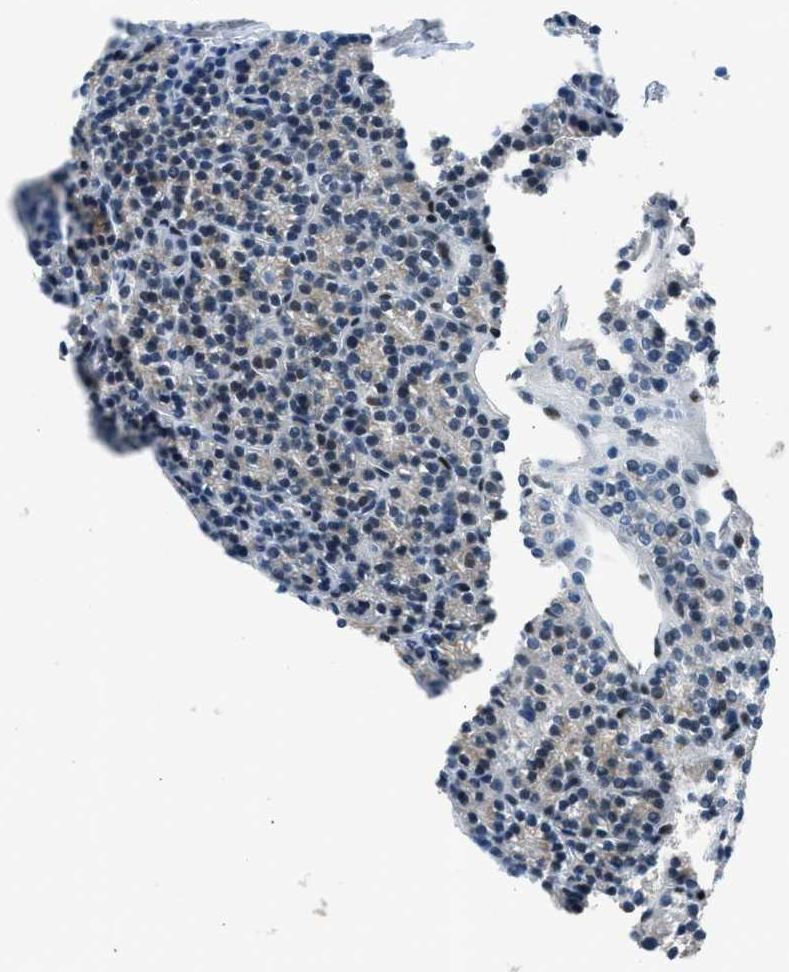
{"staining": {"intensity": "weak", "quantity": "<25%", "location": "cytoplasmic/membranous"}, "tissue": "parathyroid gland", "cell_type": "Glandular cells", "image_type": "normal", "snomed": [{"axis": "morphology", "description": "Normal tissue, NOS"}, {"axis": "morphology", "description": "Adenoma, NOS"}, {"axis": "topography", "description": "Parathyroid gland"}], "caption": "The image displays no staining of glandular cells in benign parathyroid gland.", "gene": "RNF41", "patient": {"sex": "female", "age": 64}}